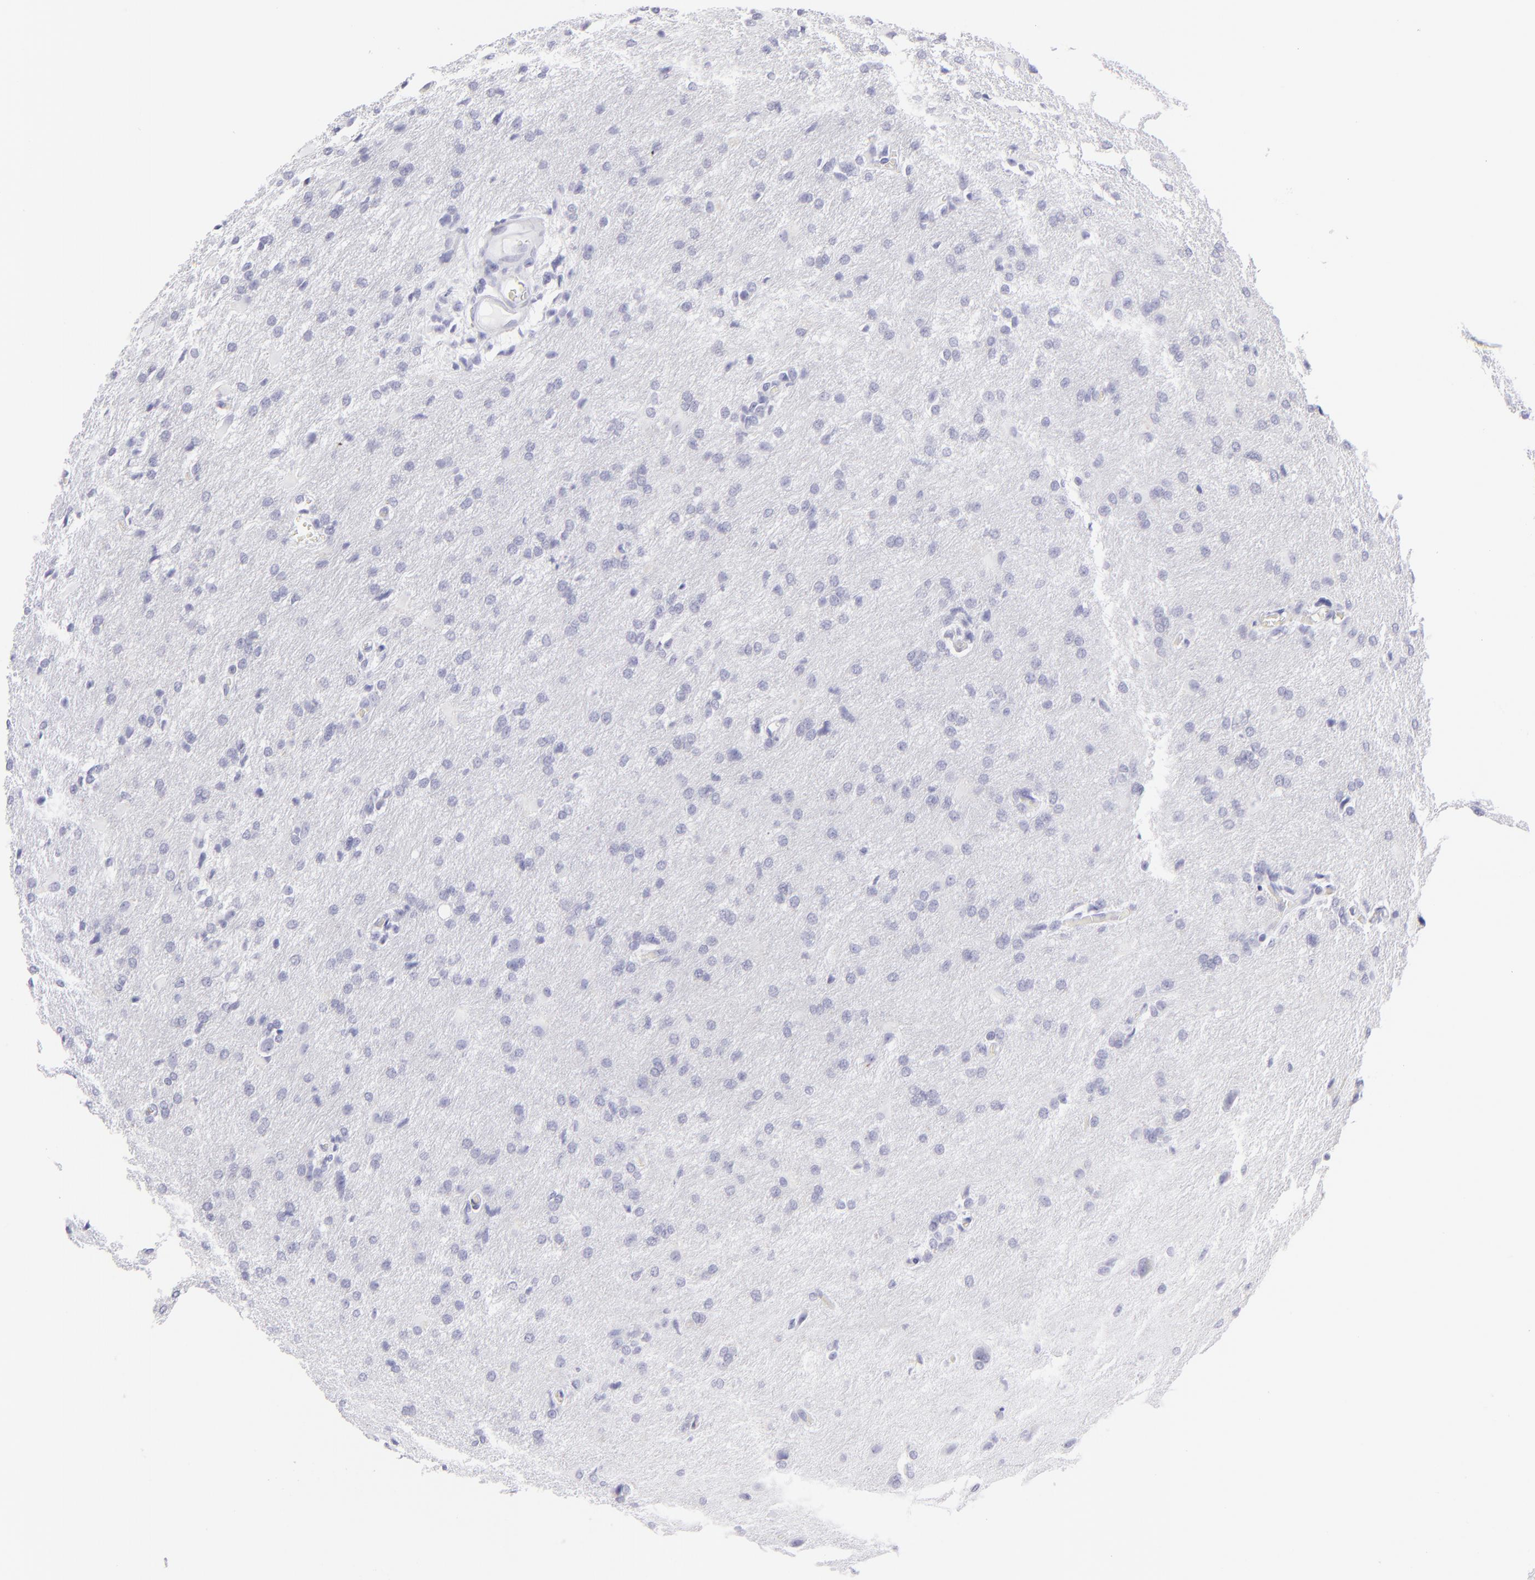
{"staining": {"intensity": "negative", "quantity": "none", "location": "none"}, "tissue": "glioma", "cell_type": "Tumor cells", "image_type": "cancer", "snomed": [{"axis": "morphology", "description": "Glioma, malignant, High grade"}, {"axis": "topography", "description": "Brain"}], "caption": "The histopathology image demonstrates no significant staining in tumor cells of malignant high-grade glioma.", "gene": "FCER2", "patient": {"sex": "male", "age": 68}}